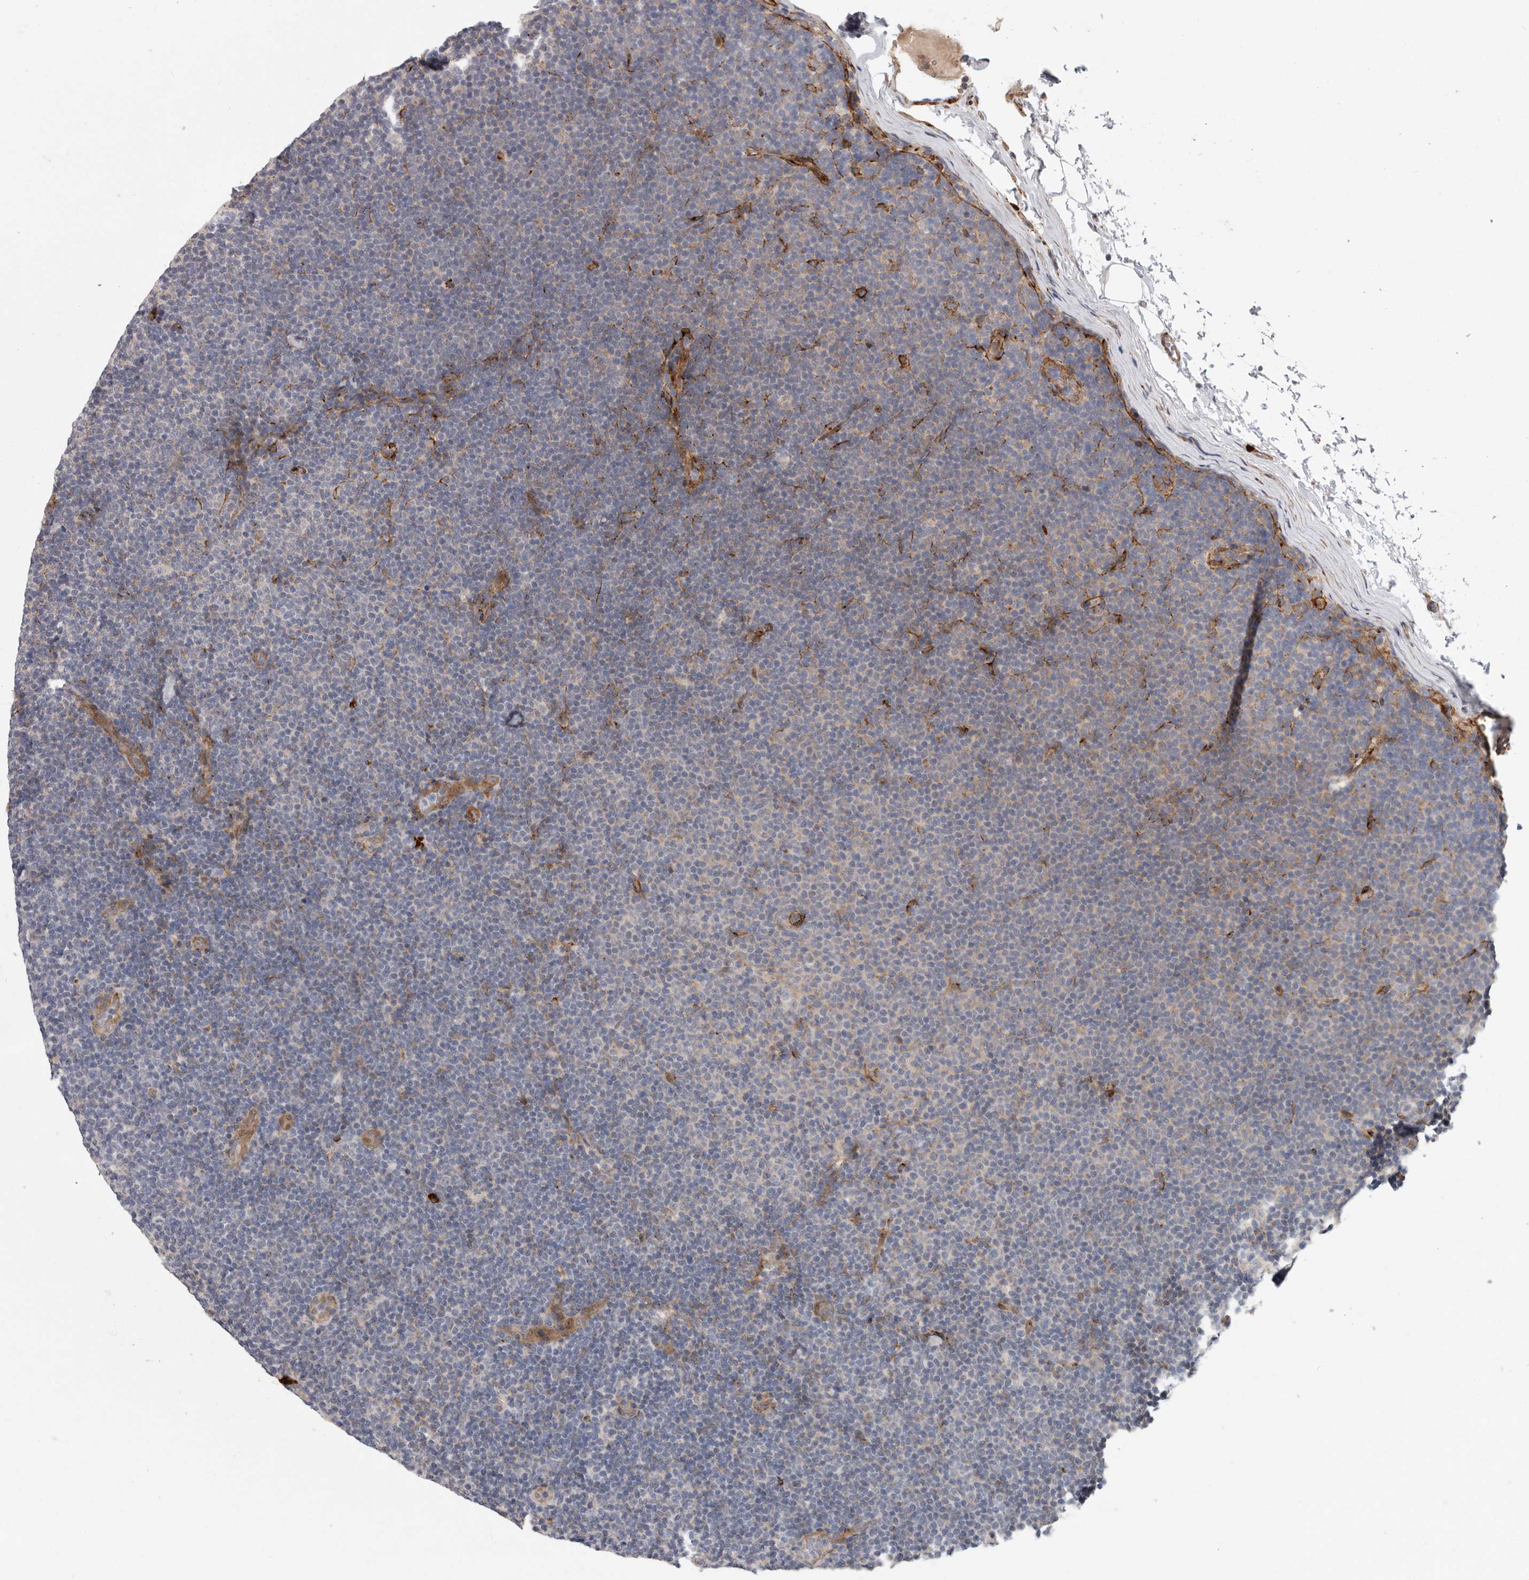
{"staining": {"intensity": "negative", "quantity": "none", "location": "none"}, "tissue": "lymphoma", "cell_type": "Tumor cells", "image_type": "cancer", "snomed": [{"axis": "morphology", "description": "Malignant lymphoma, non-Hodgkin's type, Low grade"}, {"axis": "topography", "description": "Lymph node"}], "caption": "Human malignant lymphoma, non-Hodgkin's type (low-grade) stained for a protein using immunohistochemistry (IHC) reveals no positivity in tumor cells.", "gene": "ATXN3L", "patient": {"sex": "female", "age": 53}}